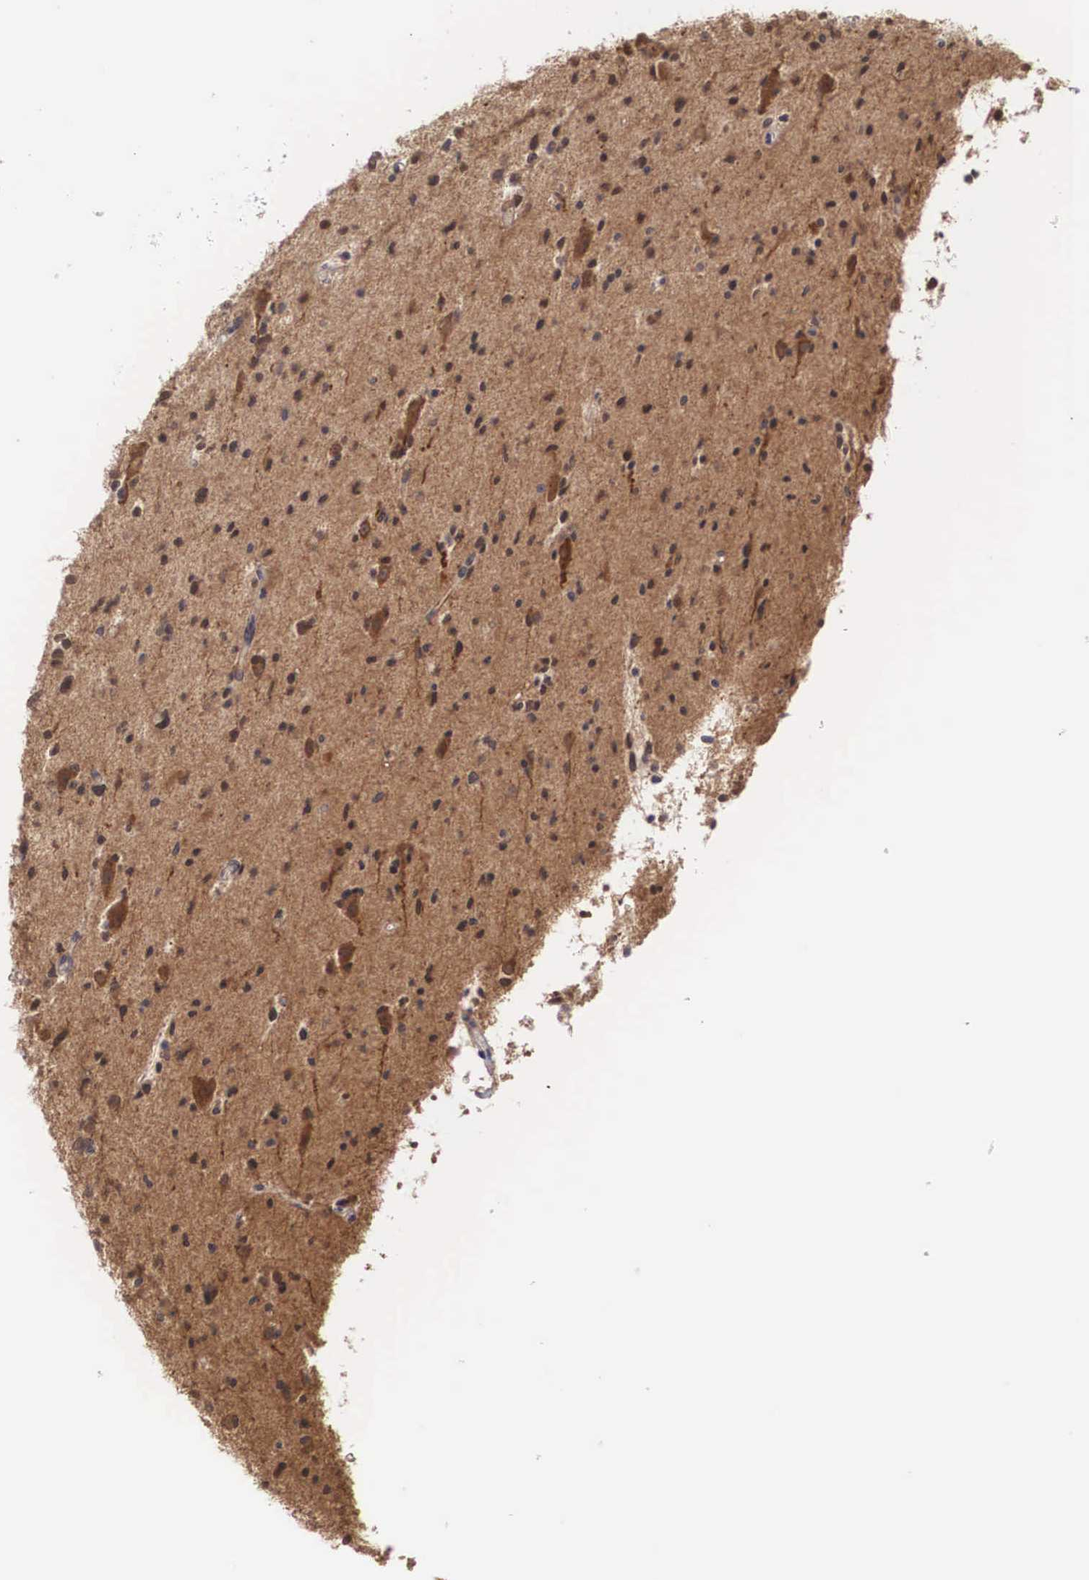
{"staining": {"intensity": "strong", "quantity": ">75%", "location": "cytoplasmic/membranous,nuclear"}, "tissue": "glioma", "cell_type": "Tumor cells", "image_type": "cancer", "snomed": [{"axis": "morphology", "description": "Glioma, malignant, Low grade"}, {"axis": "topography", "description": "Brain"}], "caption": "This photomicrograph exhibits glioma stained with IHC to label a protein in brown. The cytoplasmic/membranous and nuclear of tumor cells show strong positivity for the protein. Nuclei are counter-stained blue.", "gene": "DNAJB7", "patient": {"sex": "female", "age": 46}}